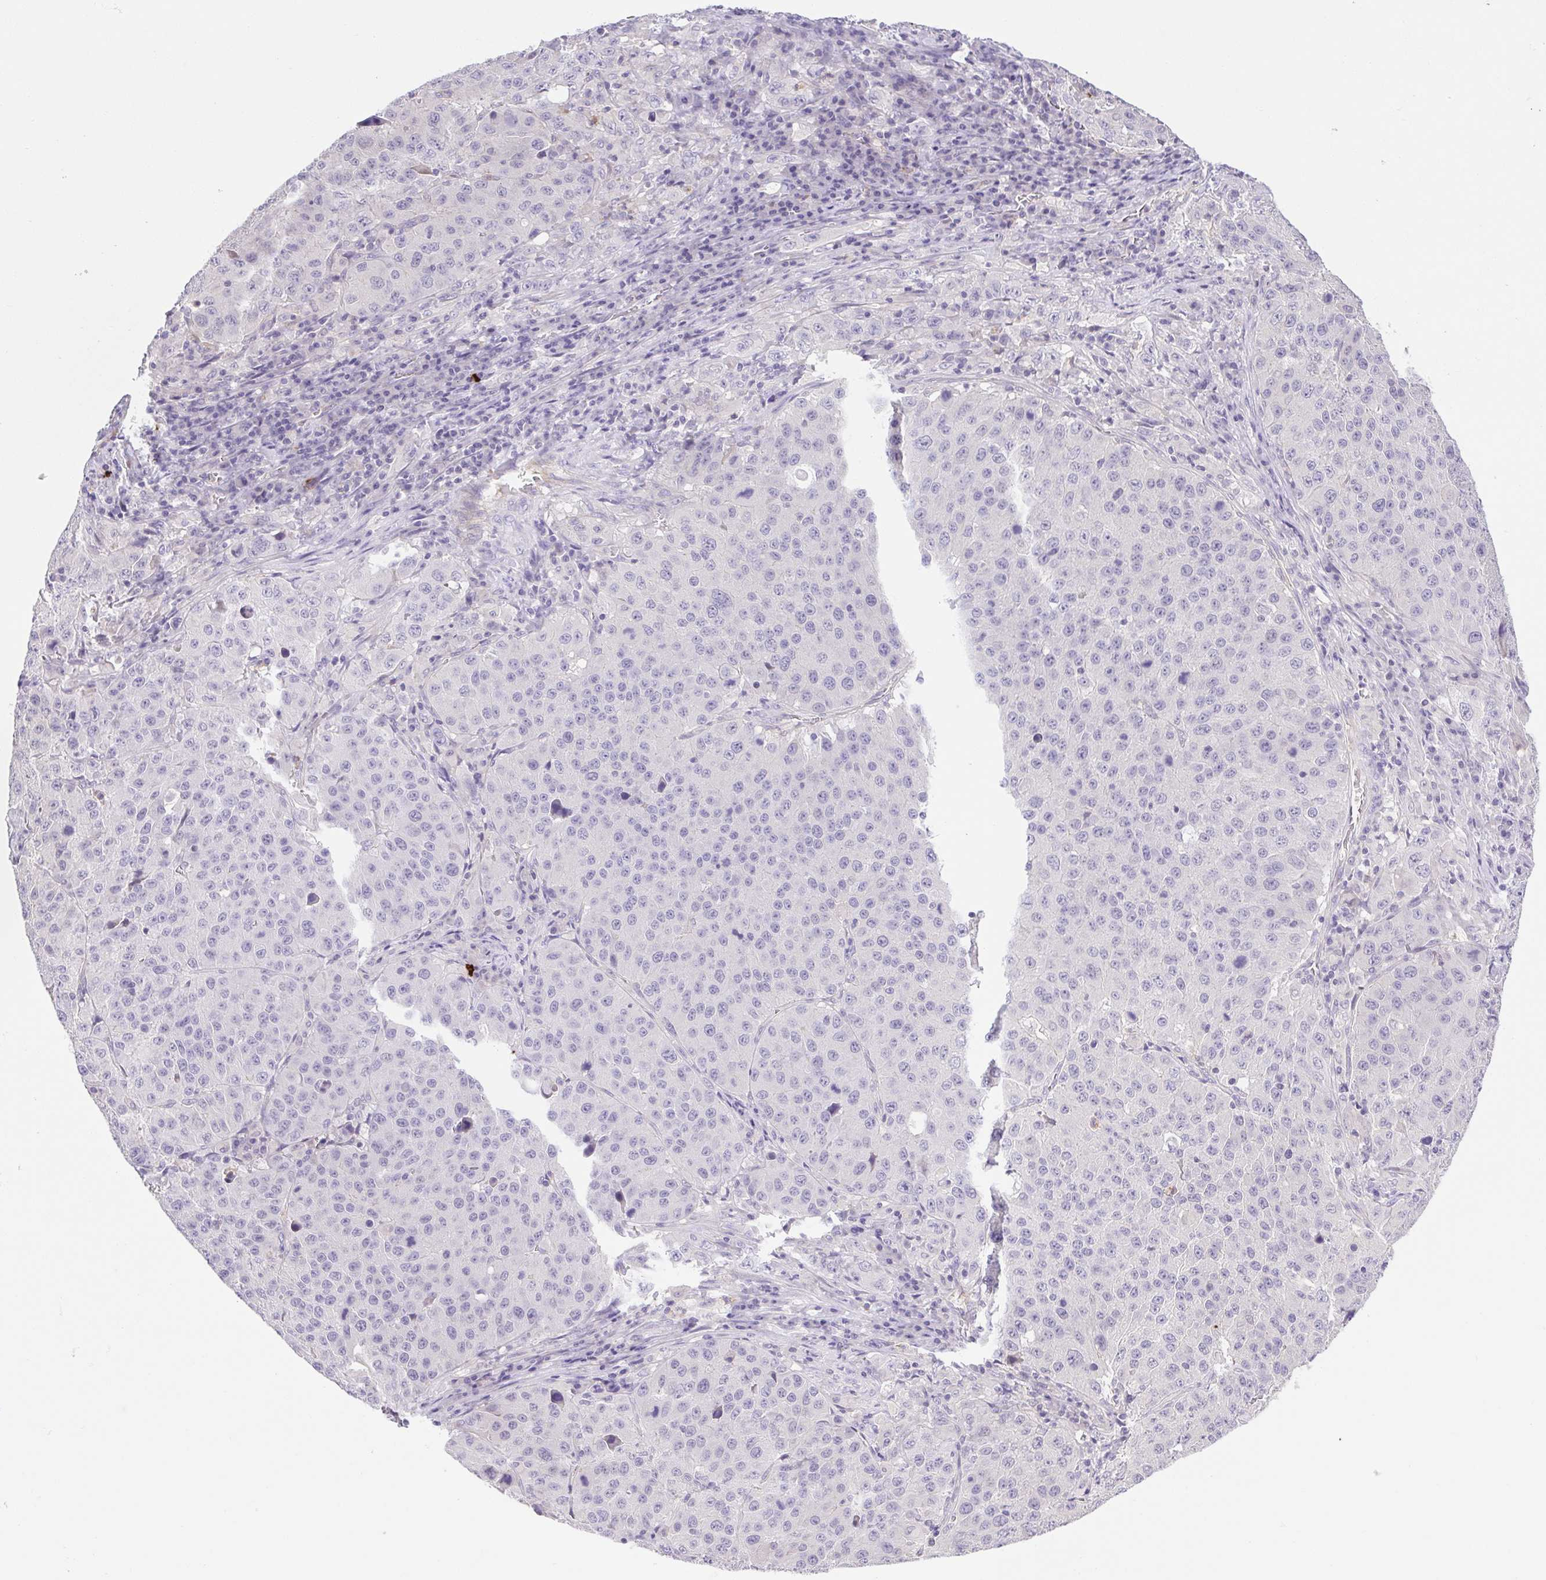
{"staining": {"intensity": "negative", "quantity": "none", "location": "none"}, "tissue": "stomach cancer", "cell_type": "Tumor cells", "image_type": "cancer", "snomed": [{"axis": "morphology", "description": "Adenocarcinoma, NOS"}, {"axis": "topography", "description": "Stomach"}], "caption": "DAB (3,3'-diaminobenzidine) immunohistochemical staining of stomach cancer displays no significant positivity in tumor cells. Brightfield microscopy of immunohistochemistry stained with DAB (brown) and hematoxylin (blue), captured at high magnification.", "gene": "FAM177B", "patient": {"sex": "male", "age": 71}}